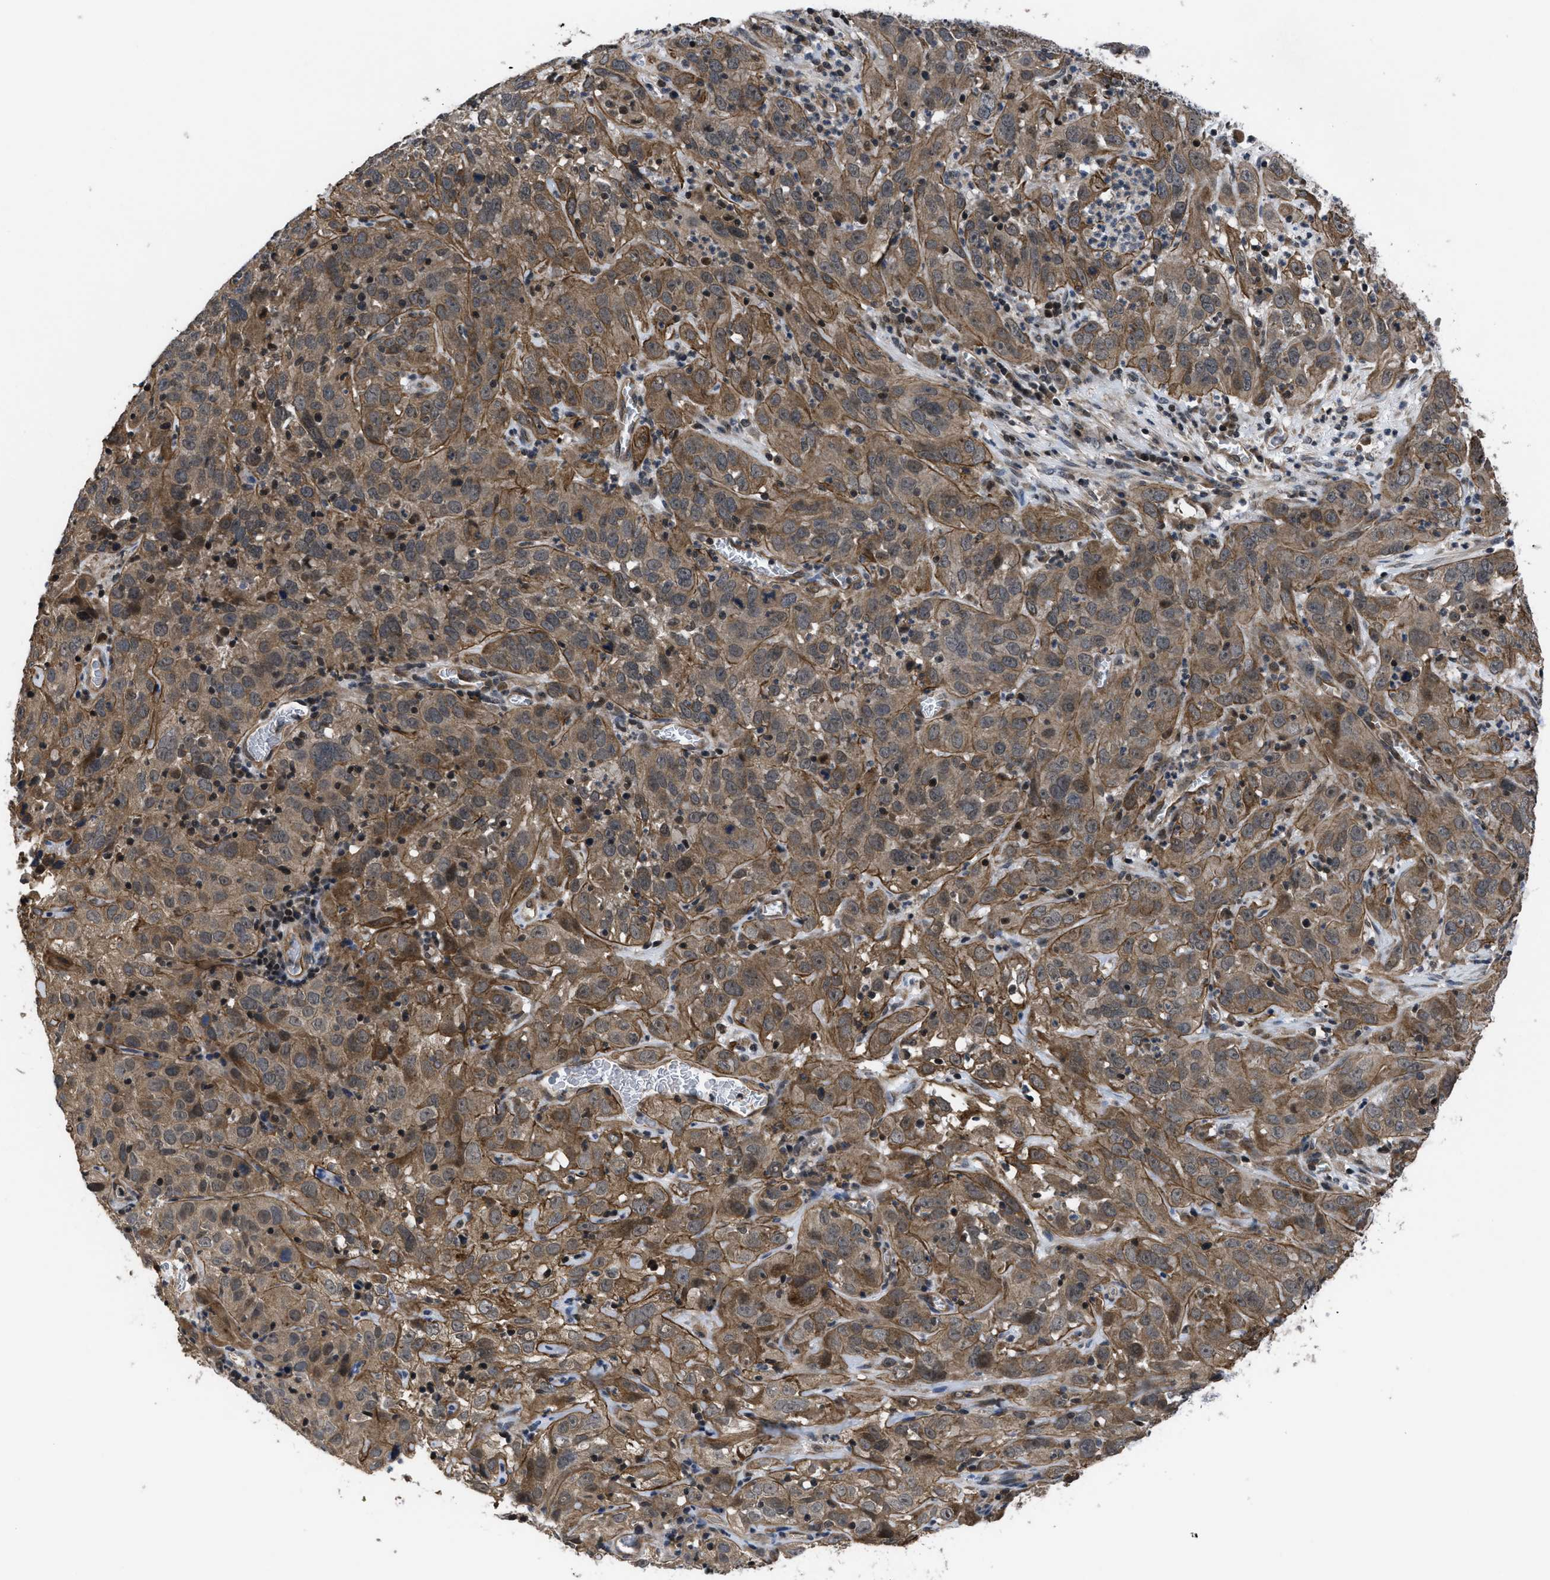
{"staining": {"intensity": "moderate", "quantity": ">75%", "location": "cytoplasmic/membranous"}, "tissue": "cervical cancer", "cell_type": "Tumor cells", "image_type": "cancer", "snomed": [{"axis": "morphology", "description": "Squamous cell carcinoma, NOS"}, {"axis": "topography", "description": "Cervix"}], "caption": "A brown stain highlights moderate cytoplasmic/membranous expression of a protein in squamous cell carcinoma (cervical) tumor cells.", "gene": "DNAJC14", "patient": {"sex": "female", "age": 32}}